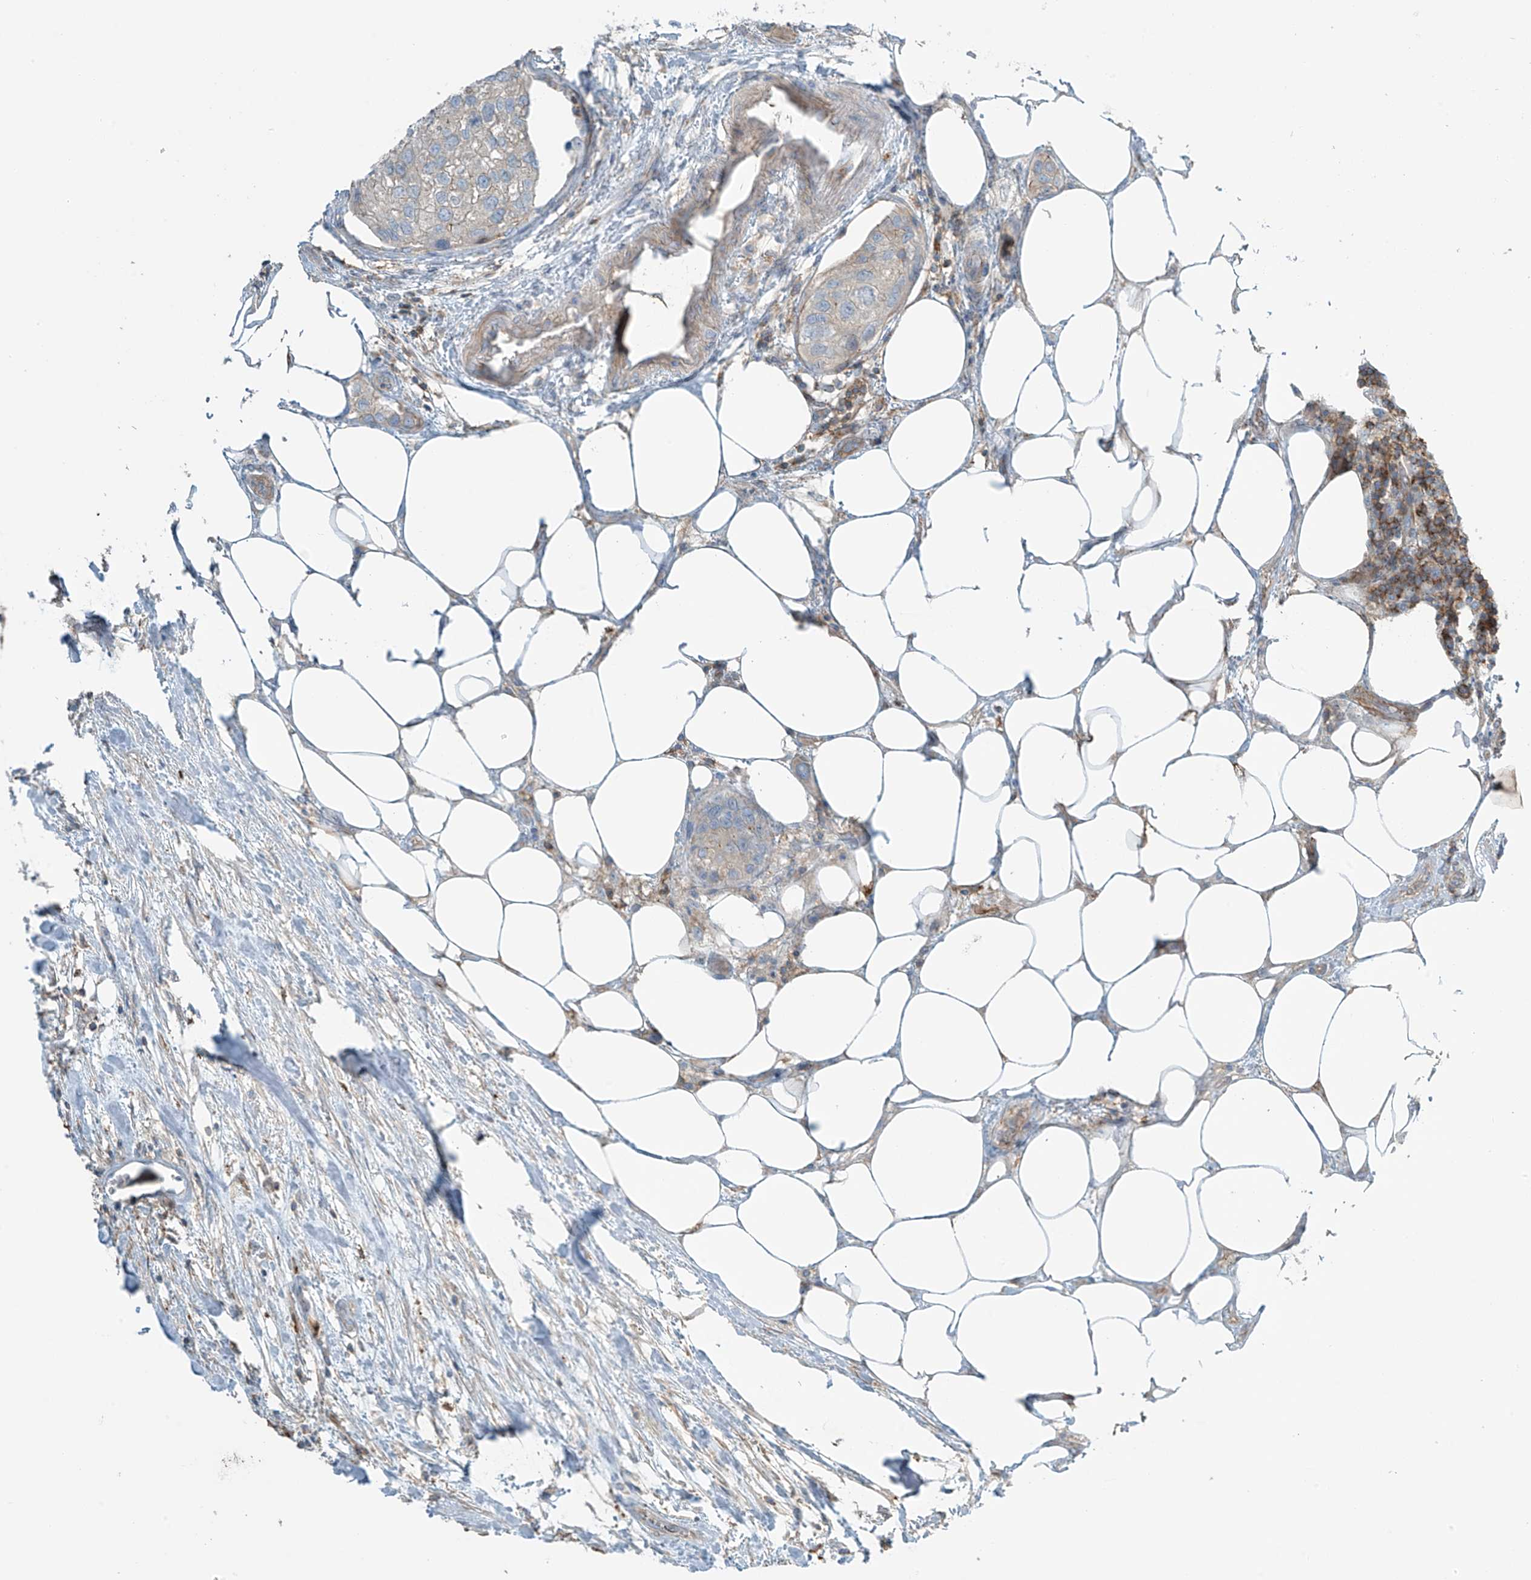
{"staining": {"intensity": "negative", "quantity": "none", "location": "none"}, "tissue": "urothelial cancer", "cell_type": "Tumor cells", "image_type": "cancer", "snomed": [{"axis": "morphology", "description": "Urothelial carcinoma, High grade"}, {"axis": "topography", "description": "Urinary bladder"}], "caption": "Tumor cells are negative for brown protein staining in urothelial cancer.", "gene": "SLC9A2", "patient": {"sex": "male", "age": 64}}